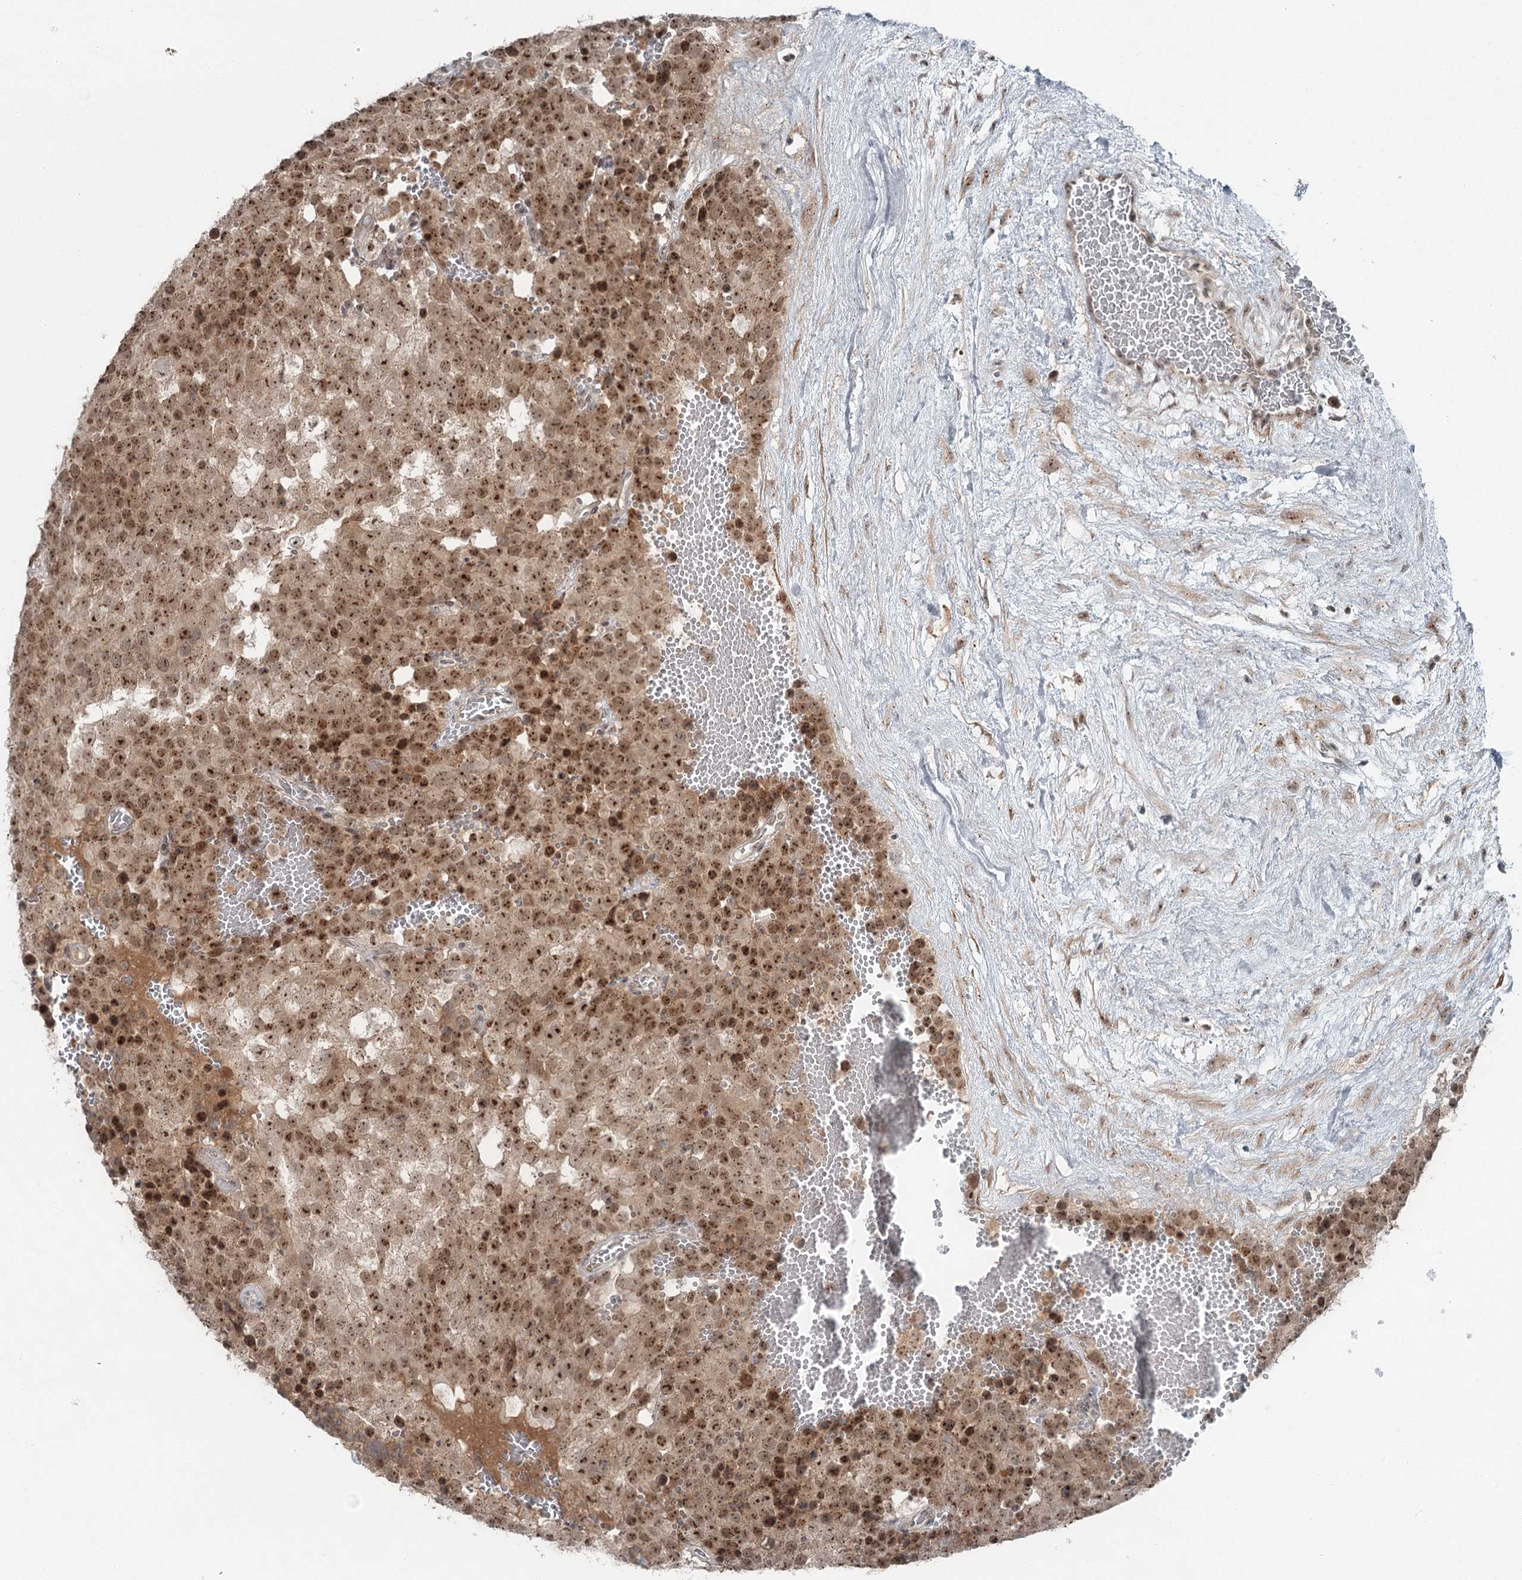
{"staining": {"intensity": "moderate", "quantity": ">75%", "location": "cytoplasmic/membranous,nuclear"}, "tissue": "testis cancer", "cell_type": "Tumor cells", "image_type": "cancer", "snomed": [{"axis": "morphology", "description": "Seminoma, NOS"}, {"axis": "topography", "description": "Testis"}], "caption": "Protein positivity by immunohistochemistry (IHC) reveals moderate cytoplasmic/membranous and nuclear positivity in about >75% of tumor cells in testis seminoma.", "gene": "EXOSC1", "patient": {"sex": "male", "age": 71}}